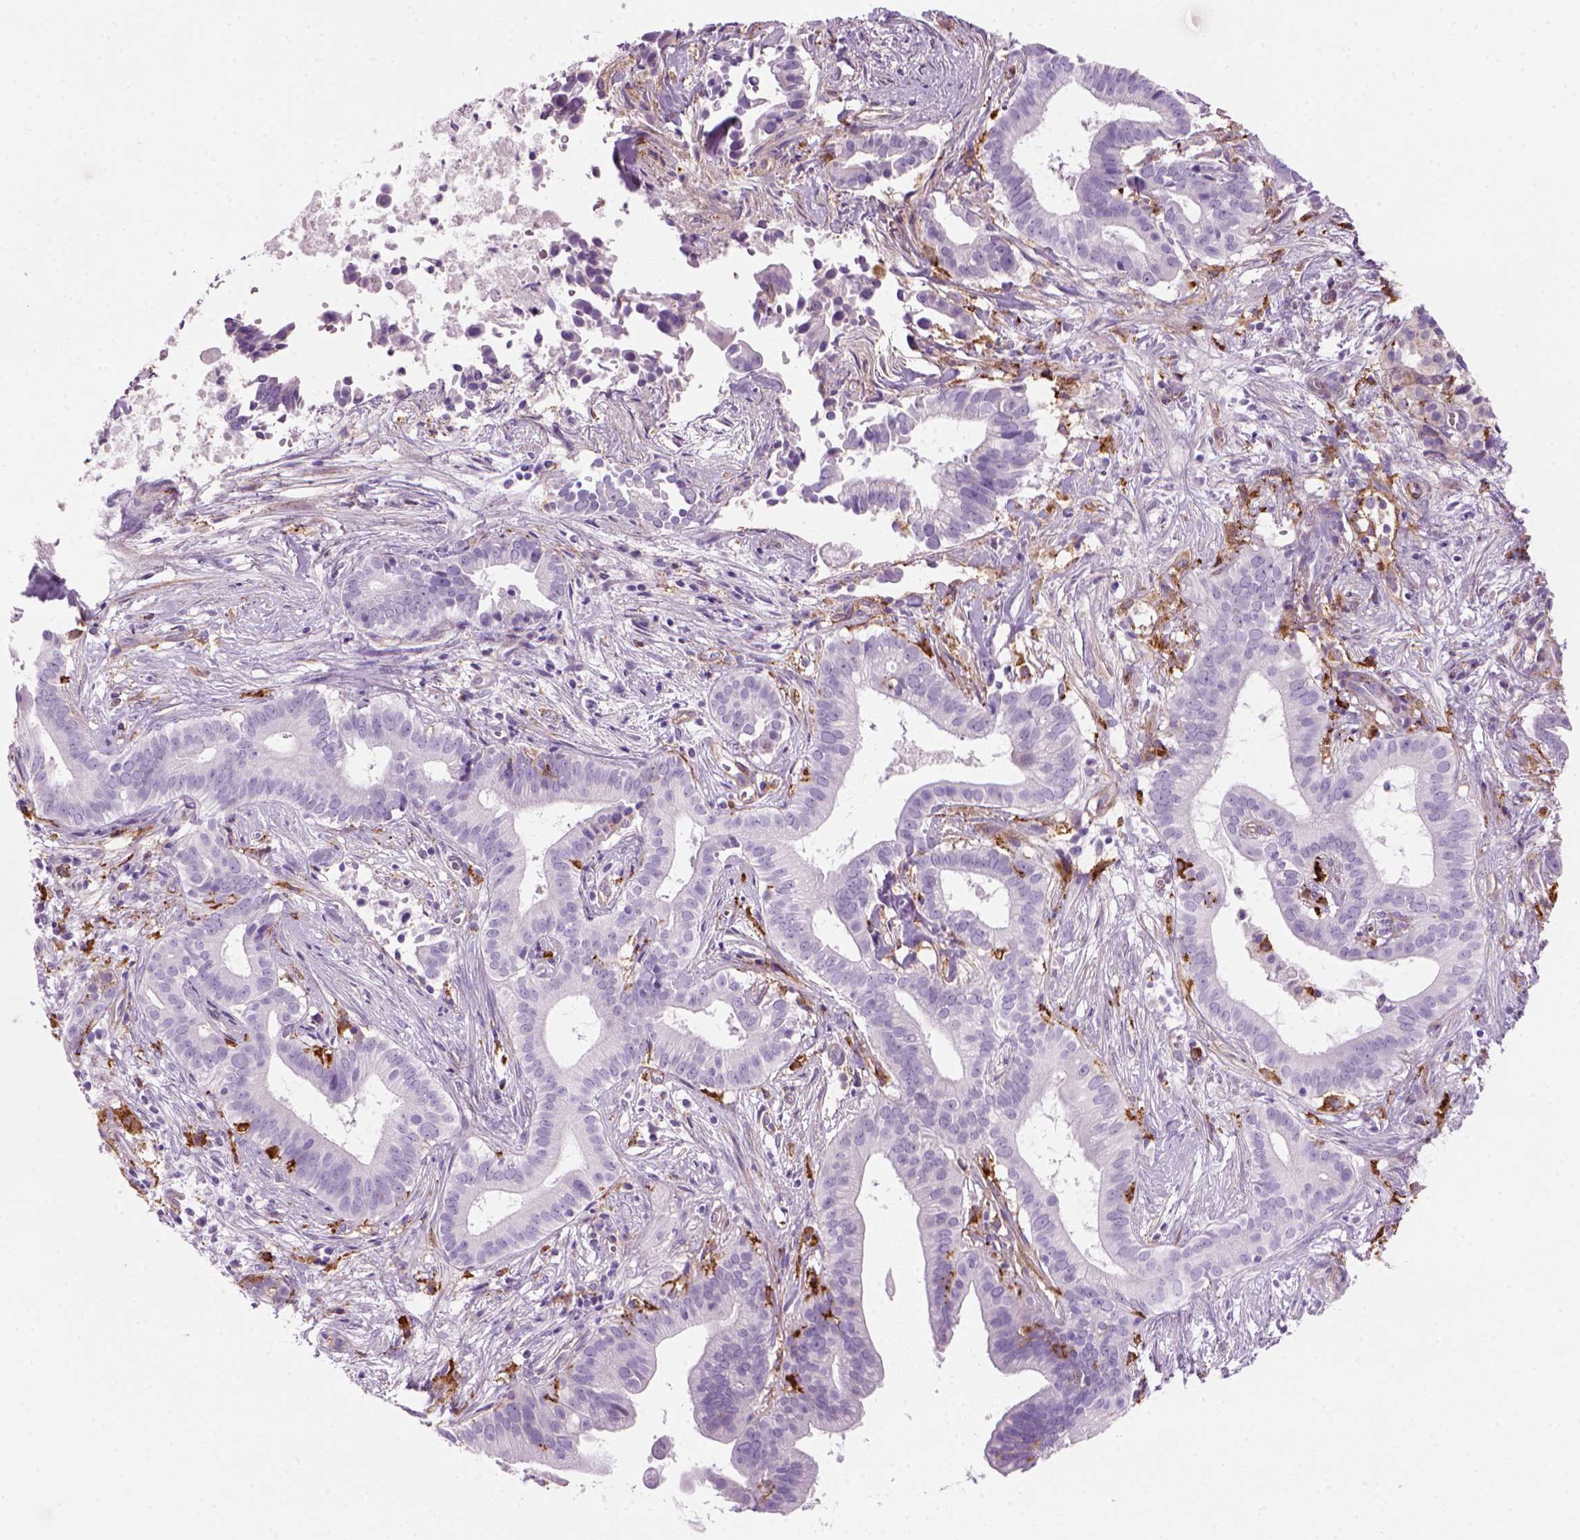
{"staining": {"intensity": "negative", "quantity": "none", "location": "none"}, "tissue": "pancreatic cancer", "cell_type": "Tumor cells", "image_type": "cancer", "snomed": [{"axis": "morphology", "description": "Adenocarcinoma, NOS"}, {"axis": "topography", "description": "Pancreas"}], "caption": "The photomicrograph exhibits no significant positivity in tumor cells of pancreatic cancer (adenocarcinoma).", "gene": "MARCKS", "patient": {"sex": "male", "age": 61}}